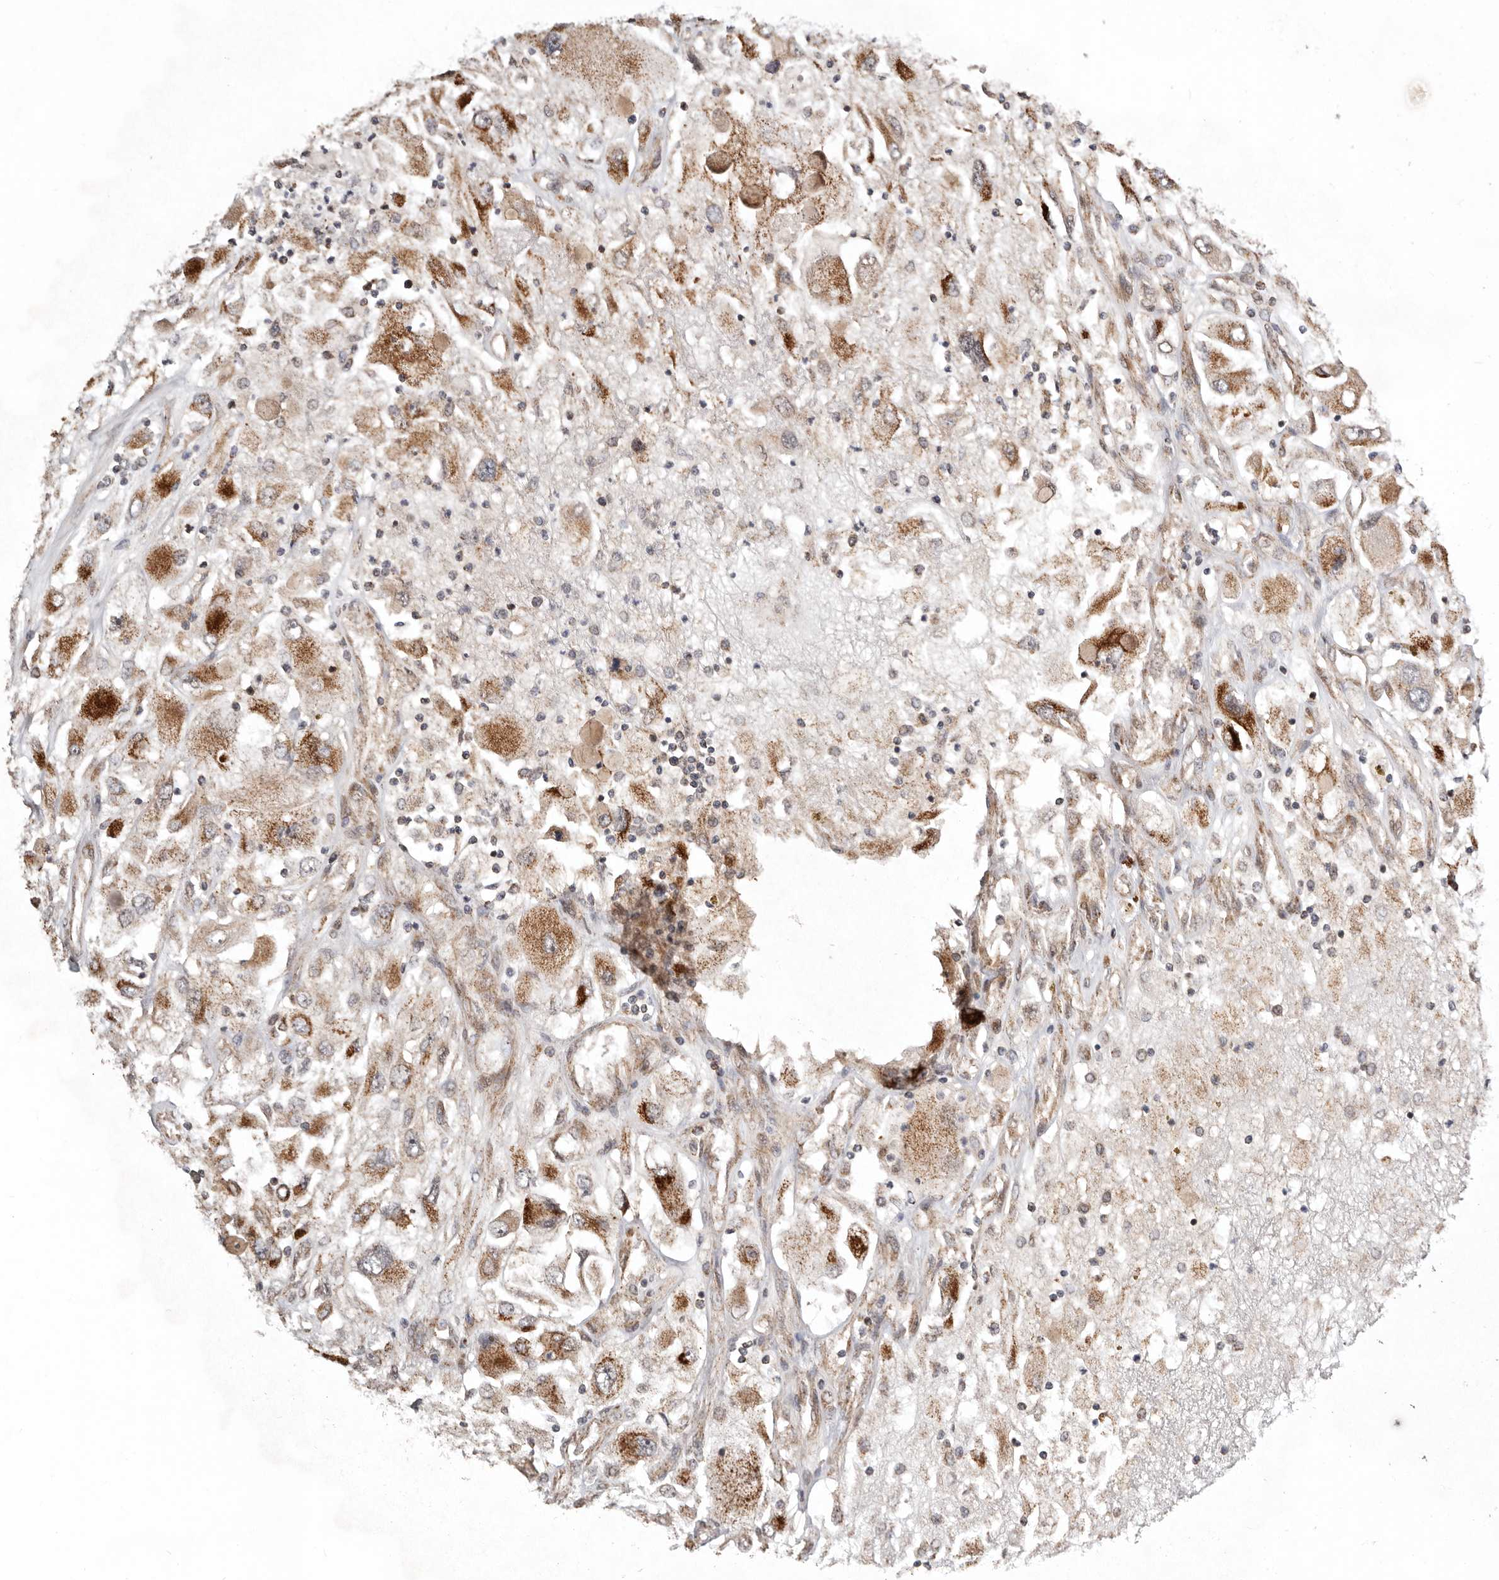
{"staining": {"intensity": "strong", "quantity": ">75%", "location": "cytoplasmic/membranous"}, "tissue": "renal cancer", "cell_type": "Tumor cells", "image_type": "cancer", "snomed": [{"axis": "morphology", "description": "Adenocarcinoma, NOS"}, {"axis": "topography", "description": "Kidney"}], "caption": "Tumor cells show high levels of strong cytoplasmic/membranous staining in approximately >75% of cells in renal adenocarcinoma. The protein of interest is shown in brown color, while the nuclei are stained blue.", "gene": "PROKR1", "patient": {"sex": "female", "age": 52}}